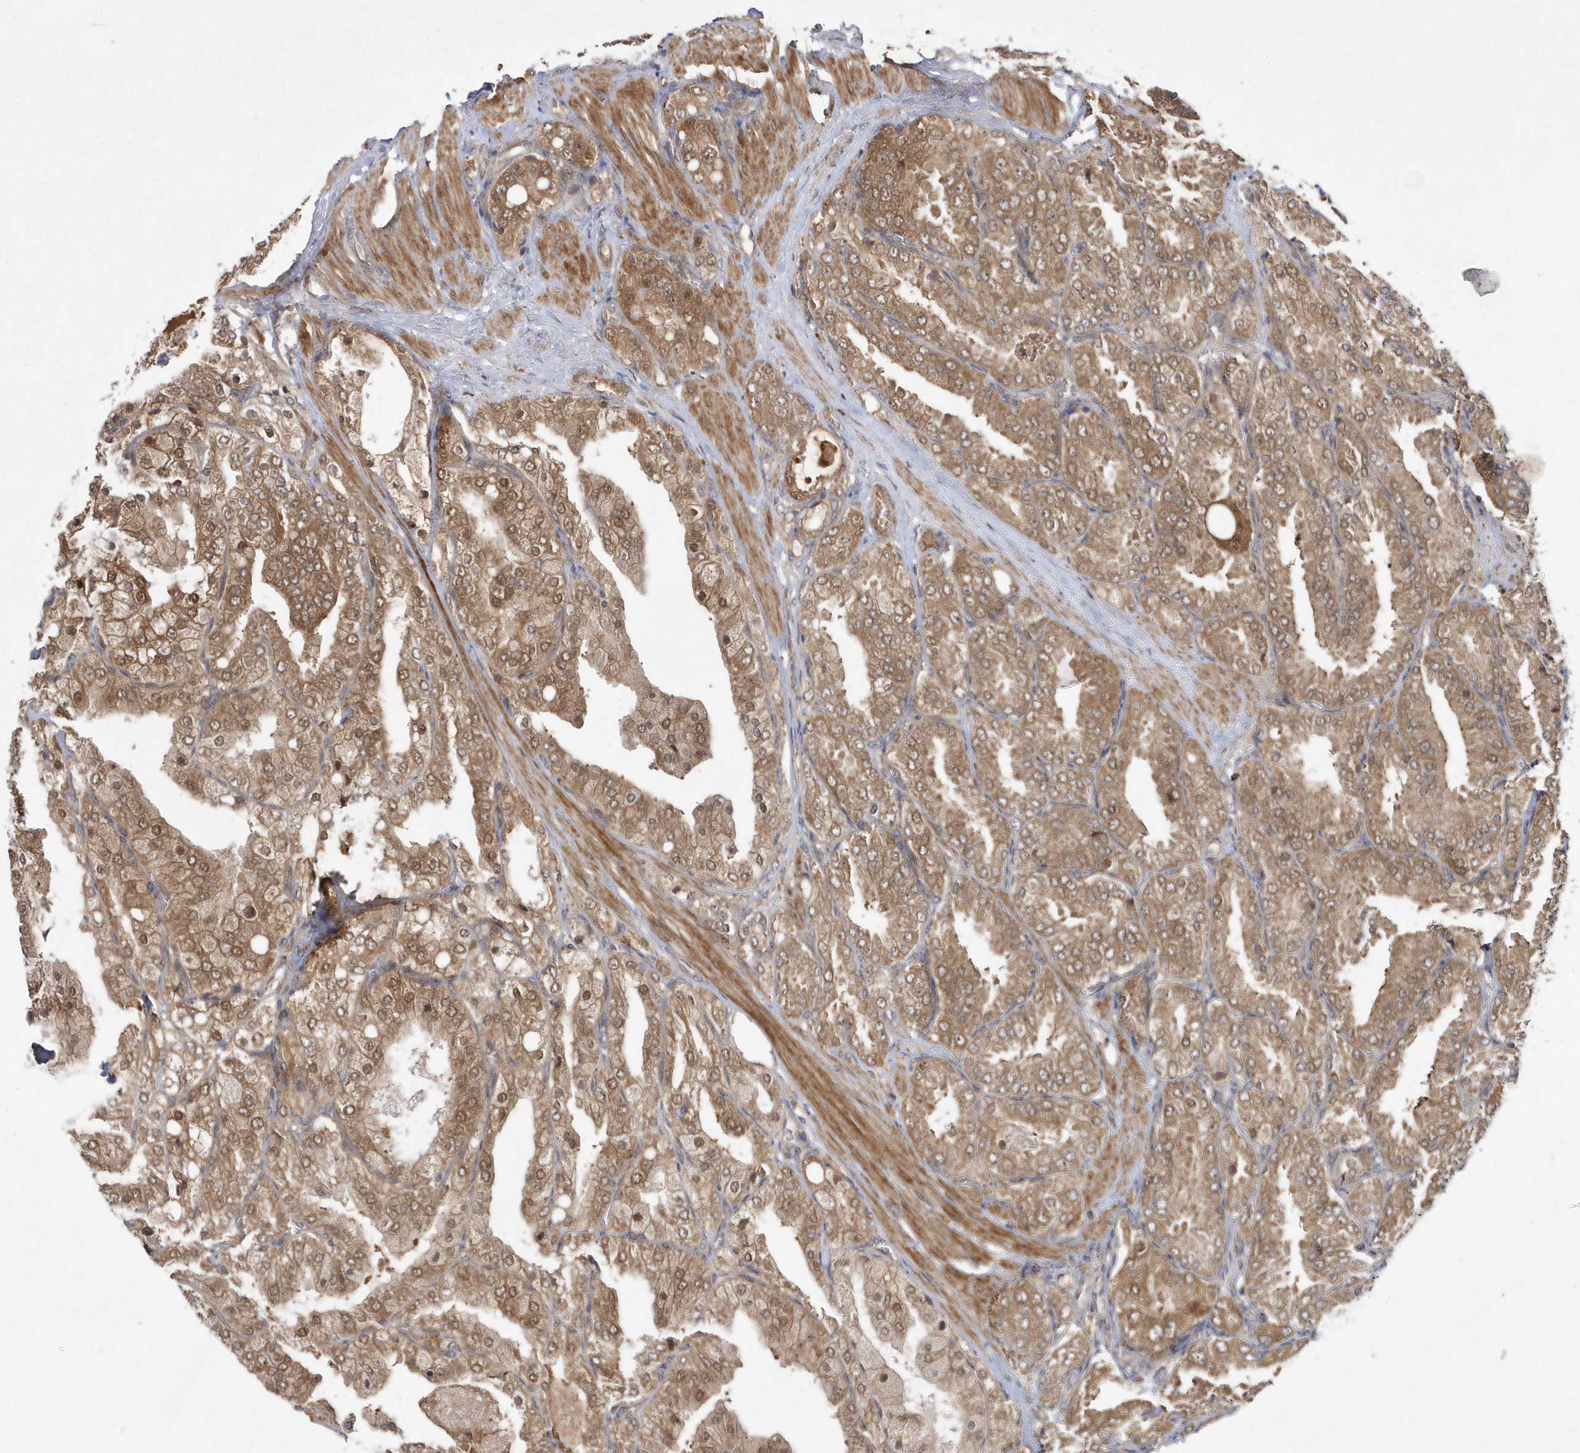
{"staining": {"intensity": "moderate", "quantity": ">75%", "location": "cytoplasmic/membranous,nuclear"}, "tissue": "prostate cancer", "cell_type": "Tumor cells", "image_type": "cancer", "snomed": [{"axis": "morphology", "description": "Adenocarcinoma, High grade"}, {"axis": "topography", "description": "Prostate"}], "caption": "Adenocarcinoma (high-grade) (prostate) stained with IHC shows moderate cytoplasmic/membranous and nuclear expression in approximately >75% of tumor cells.", "gene": "GFM2", "patient": {"sex": "male", "age": 50}}